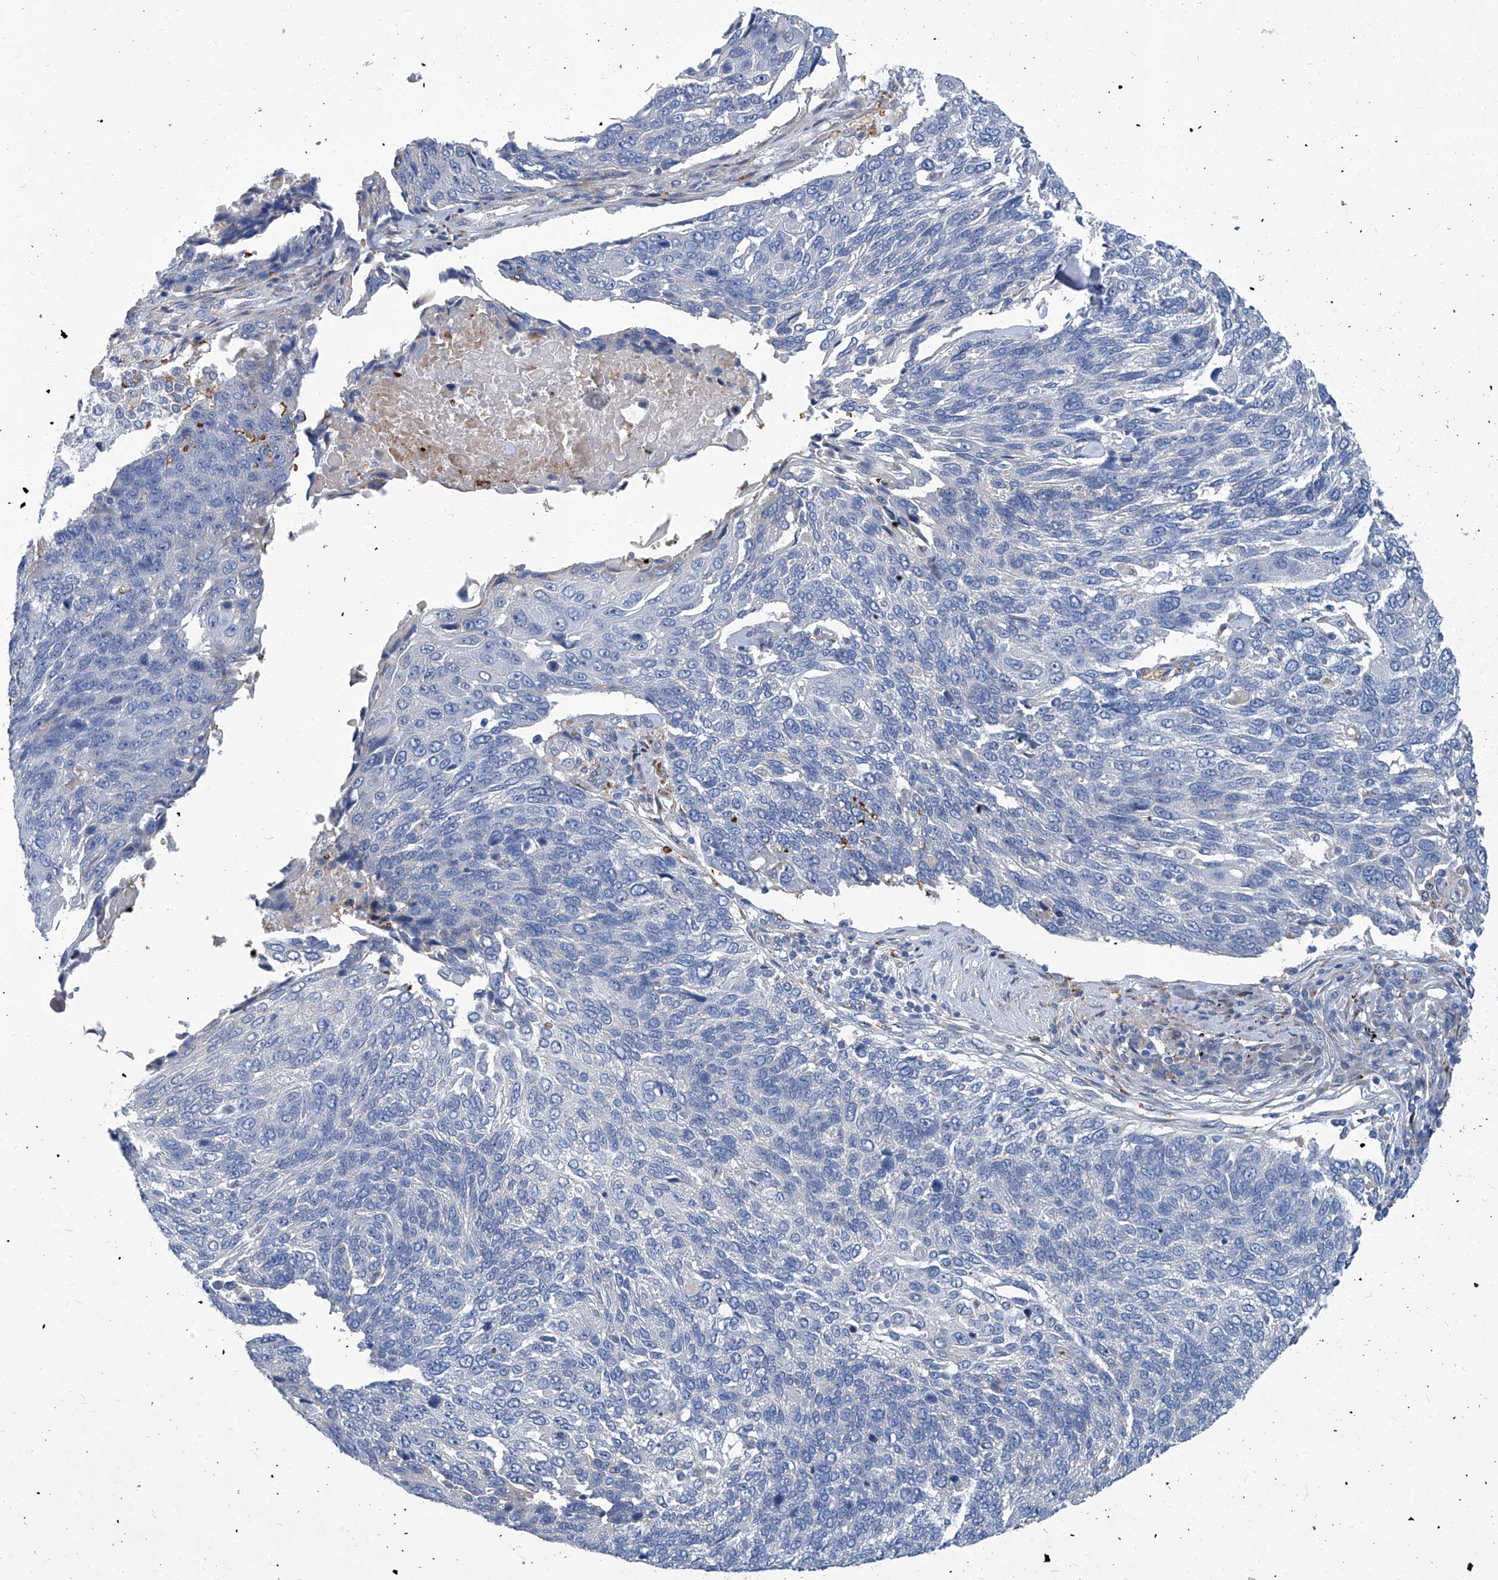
{"staining": {"intensity": "negative", "quantity": "none", "location": "none"}, "tissue": "lung cancer", "cell_type": "Tumor cells", "image_type": "cancer", "snomed": [{"axis": "morphology", "description": "Squamous cell carcinoma, NOS"}, {"axis": "topography", "description": "Lung"}], "caption": "Lung squamous cell carcinoma was stained to show a protein in brown. There is no significant staining in tumor cells.", "gene": "FPR2", "patient": {"sex": "male", "age": 66}}